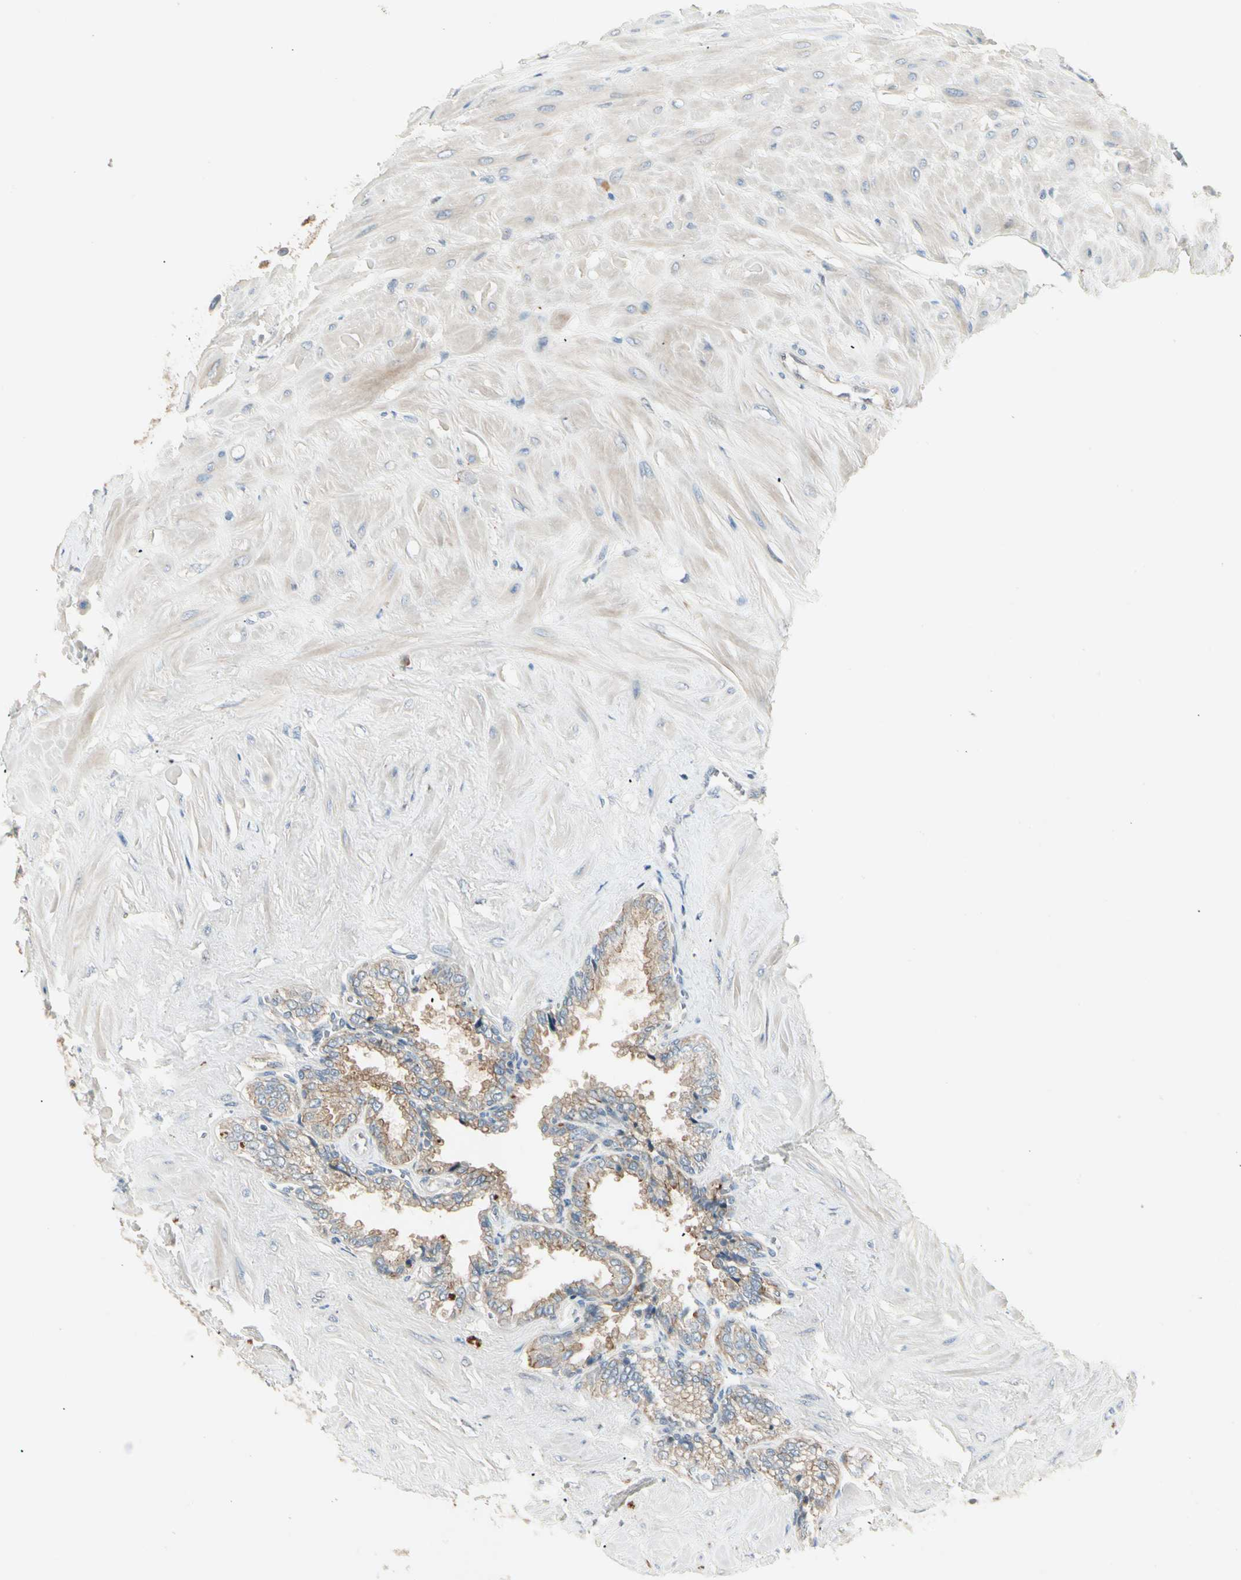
{"staining": {"intensity": "moderate", "quantity": "25%-75%", "location": "cytoplasmic/membranous"}, "tissue": "seminal vesicle", "cell_type": "Glandular cells", "image_type": "normal", "snomed": [{"axis": "morphology", "description": "Normal tissue, NOS"}, {"axis": "topography", "description": "Seminal veicle"}], "caption": "DAB (3,3'-diaminobenzidine) immunohistochemical staining of benign seminal vesicle shows moderate cytoplasmic/membranous protein staining in approximately 25%-75% of glandular cells.", "gene": "IL1R1", "patient": {"sex": "male", "age": 46}}